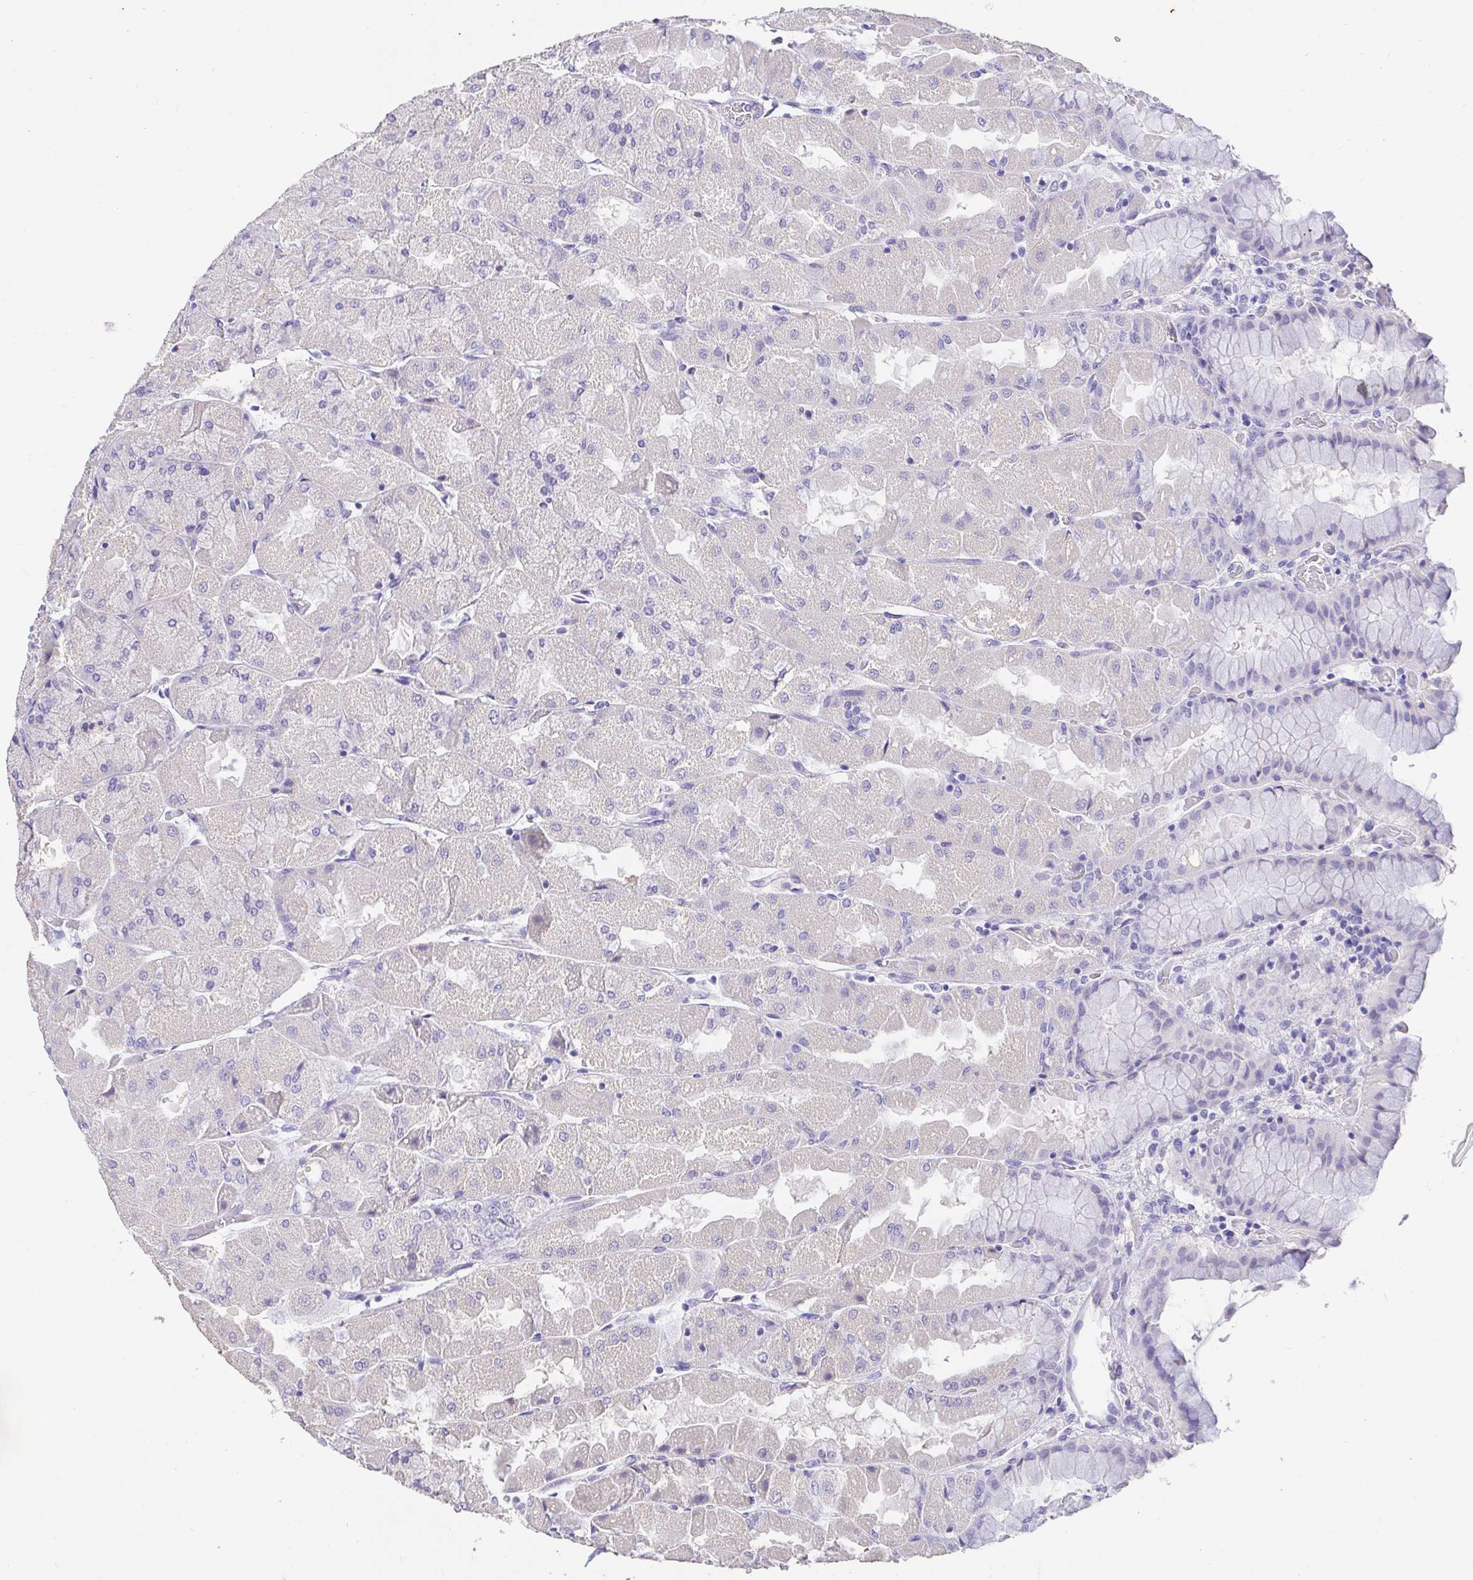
{"staining": {"intensity": "negative", "quantity": "none", "location": "none"}, "tissue": "stomach", "cell_type": "Glandular cells", "image_type": "normal", "snomed": [{"axis": "morphology", "description": "Normal tissue, NOS"}, {"axis": "topography", "description": "Stomach"}], "caption": "IHC micrograph of normal stomach: human stomach stained with DAB exhibits no significant protein staining in glandular cells. (Immunohistochemistry, brightfield microscopy, high magnification).", "gene": "CDO1", "patient": {"sex": "female", "age": 61}}